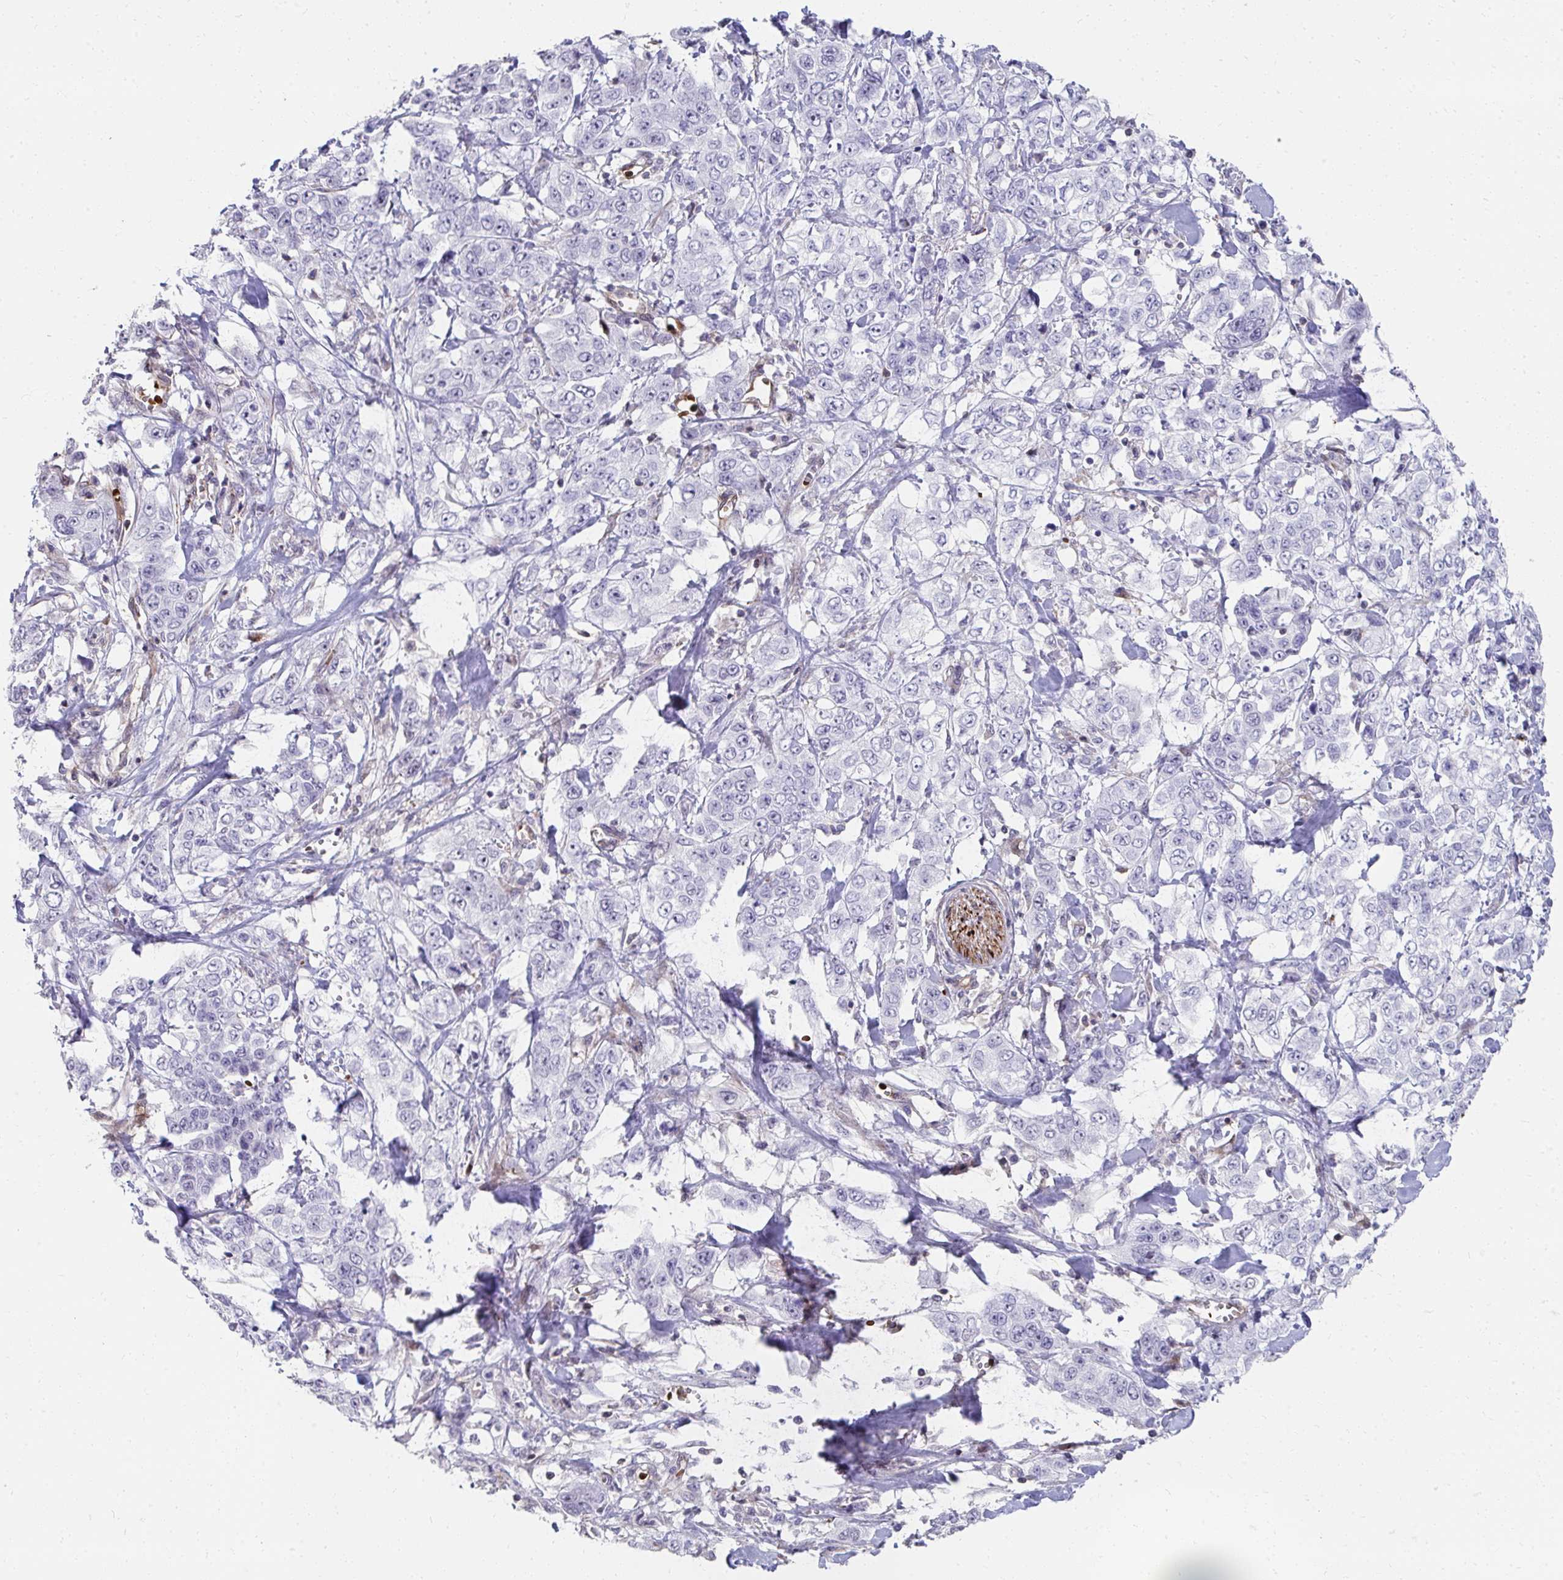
{"staining": {"intensity": "negative", "quantity": "none", "location": "none"}, "tissue": "stomach cancer", "cell_type": "Tumor cells", "image_type": "cancer", "snomed": [{"axis": "morphology", "description": "Adenocarcinoma, NOS"}, {"axis": "topography", "description": "Stomach, upper"}], "caption": "The IHC image has no significant expression in tumor cells of stomach adenocarcinoma tissue.", "gene": "FOXN3", "patient": {"sex": "male", "age": 62}}